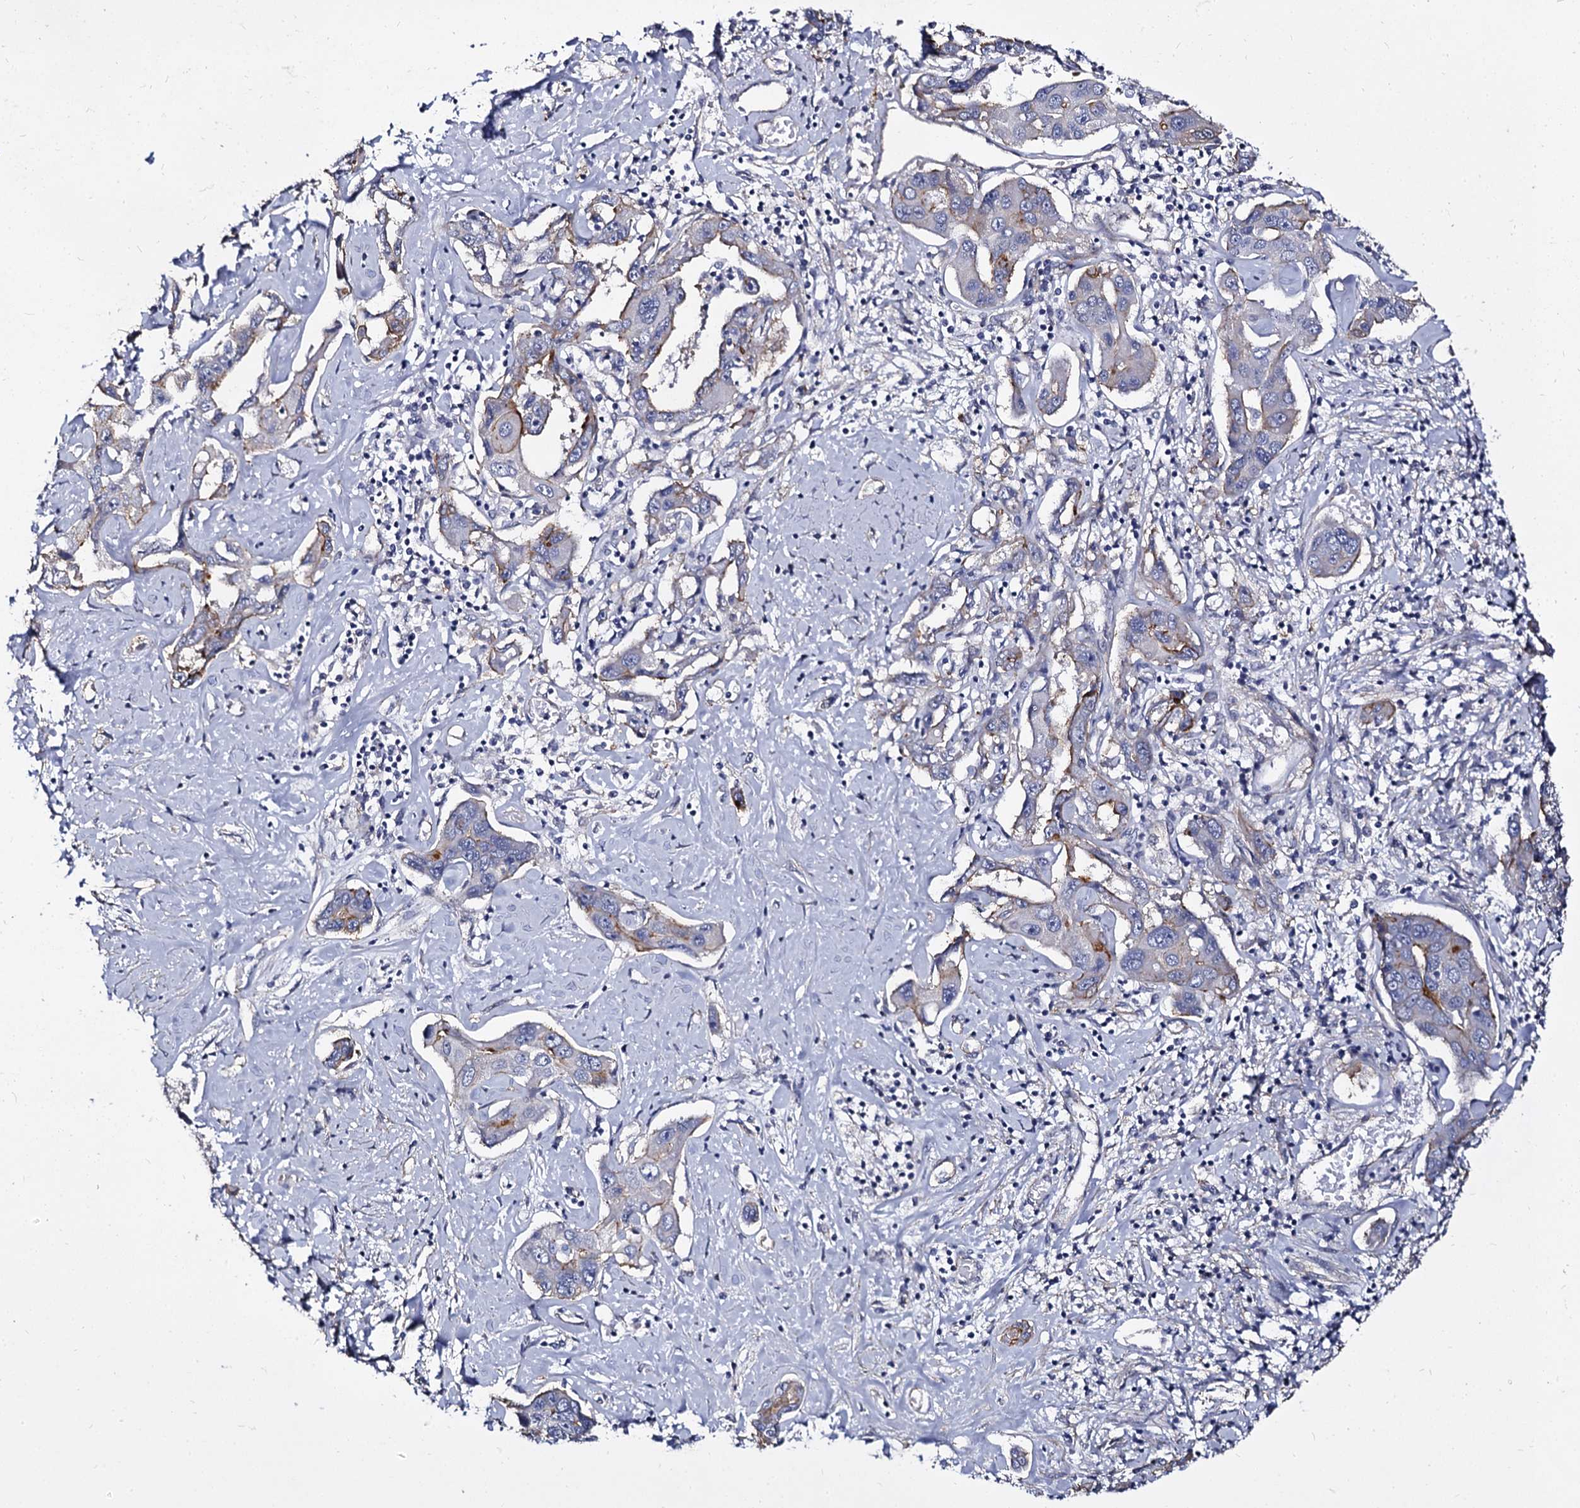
{"staining": {"intensity": "moderate", "quantity": "<25%", "location": "cytoplasmic/membranous"}, "tissue": "liver cancer", "cell_type": "Tumor cells", "image_type": "cancer", "snomed": [{"axis": "morphology", "description": "Cholangiocarcinoma"}, {"axis": "topography", "description": "Liver"}], "caption": "Immunohistochemical staining of human liver cancer (cholangiocarcinoma) reveals low levels of moderate cytoplasmic/membranous protein positivity in approximately <25% of tumor cells. Using DAB (3,3'-diaminobenzidine) (brown) and hematoxylin (blue) stains, captured at high magnification using brightfield microscopy.", "gene": "CBFB", "patient": {"sex": "male", "age": 59}}